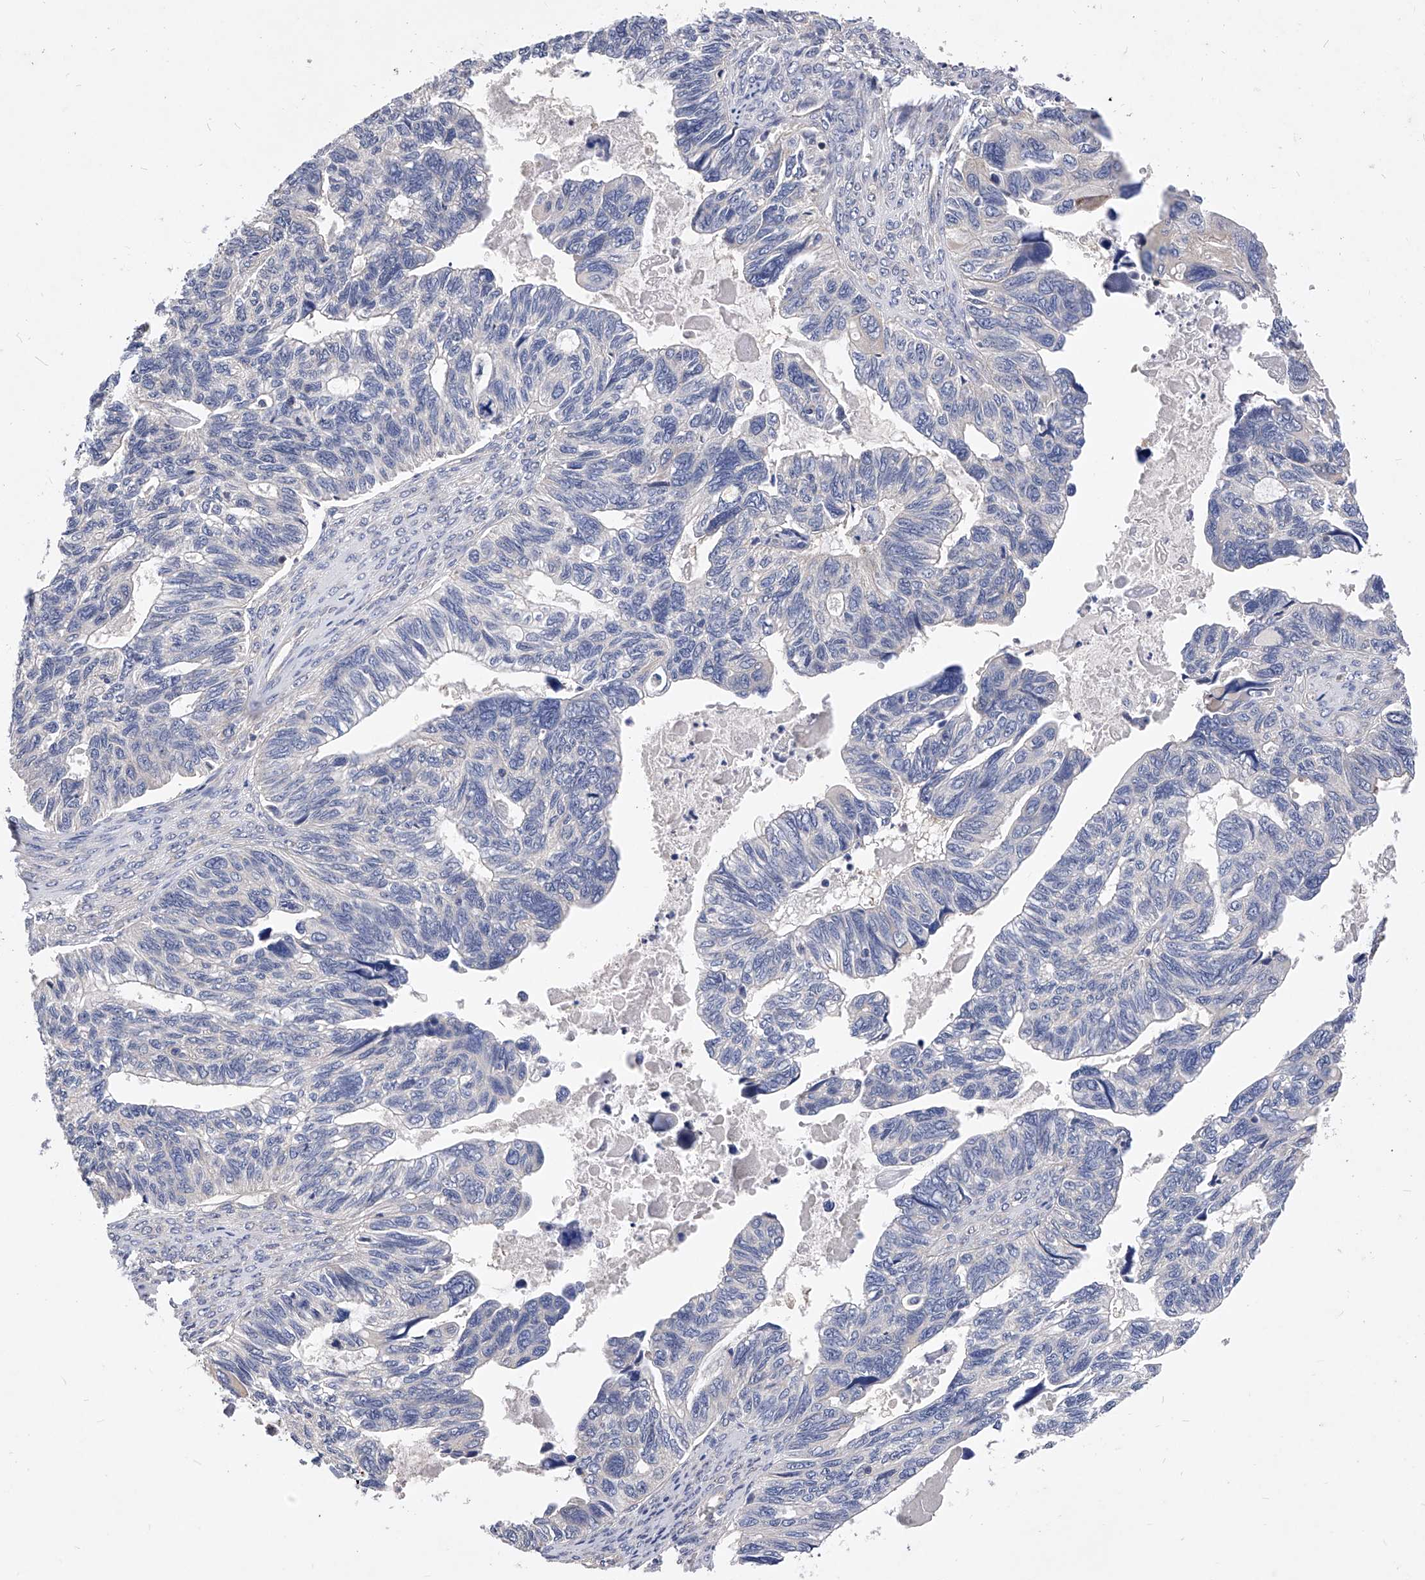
{"staining": {"intensity": "negative", "quantity": "none", "location": "none"}, "tissue": "ovarian cancer", "cell_type": "Tumor cells", "image_type": "cancer", "snomed": [{"axis": "morphology", "description": "Cystadenocarcinoma, serous, NOS"}, {"axis": "topography", "description": "Ovary"}], "caption": "Immunohistochemistry histopathology image of human ovarian cancer stained for a protein (brown), which displays no expression in tumor cells.", "gene": "PPP5C", "patient": {"sex": "female", "age": 79}}